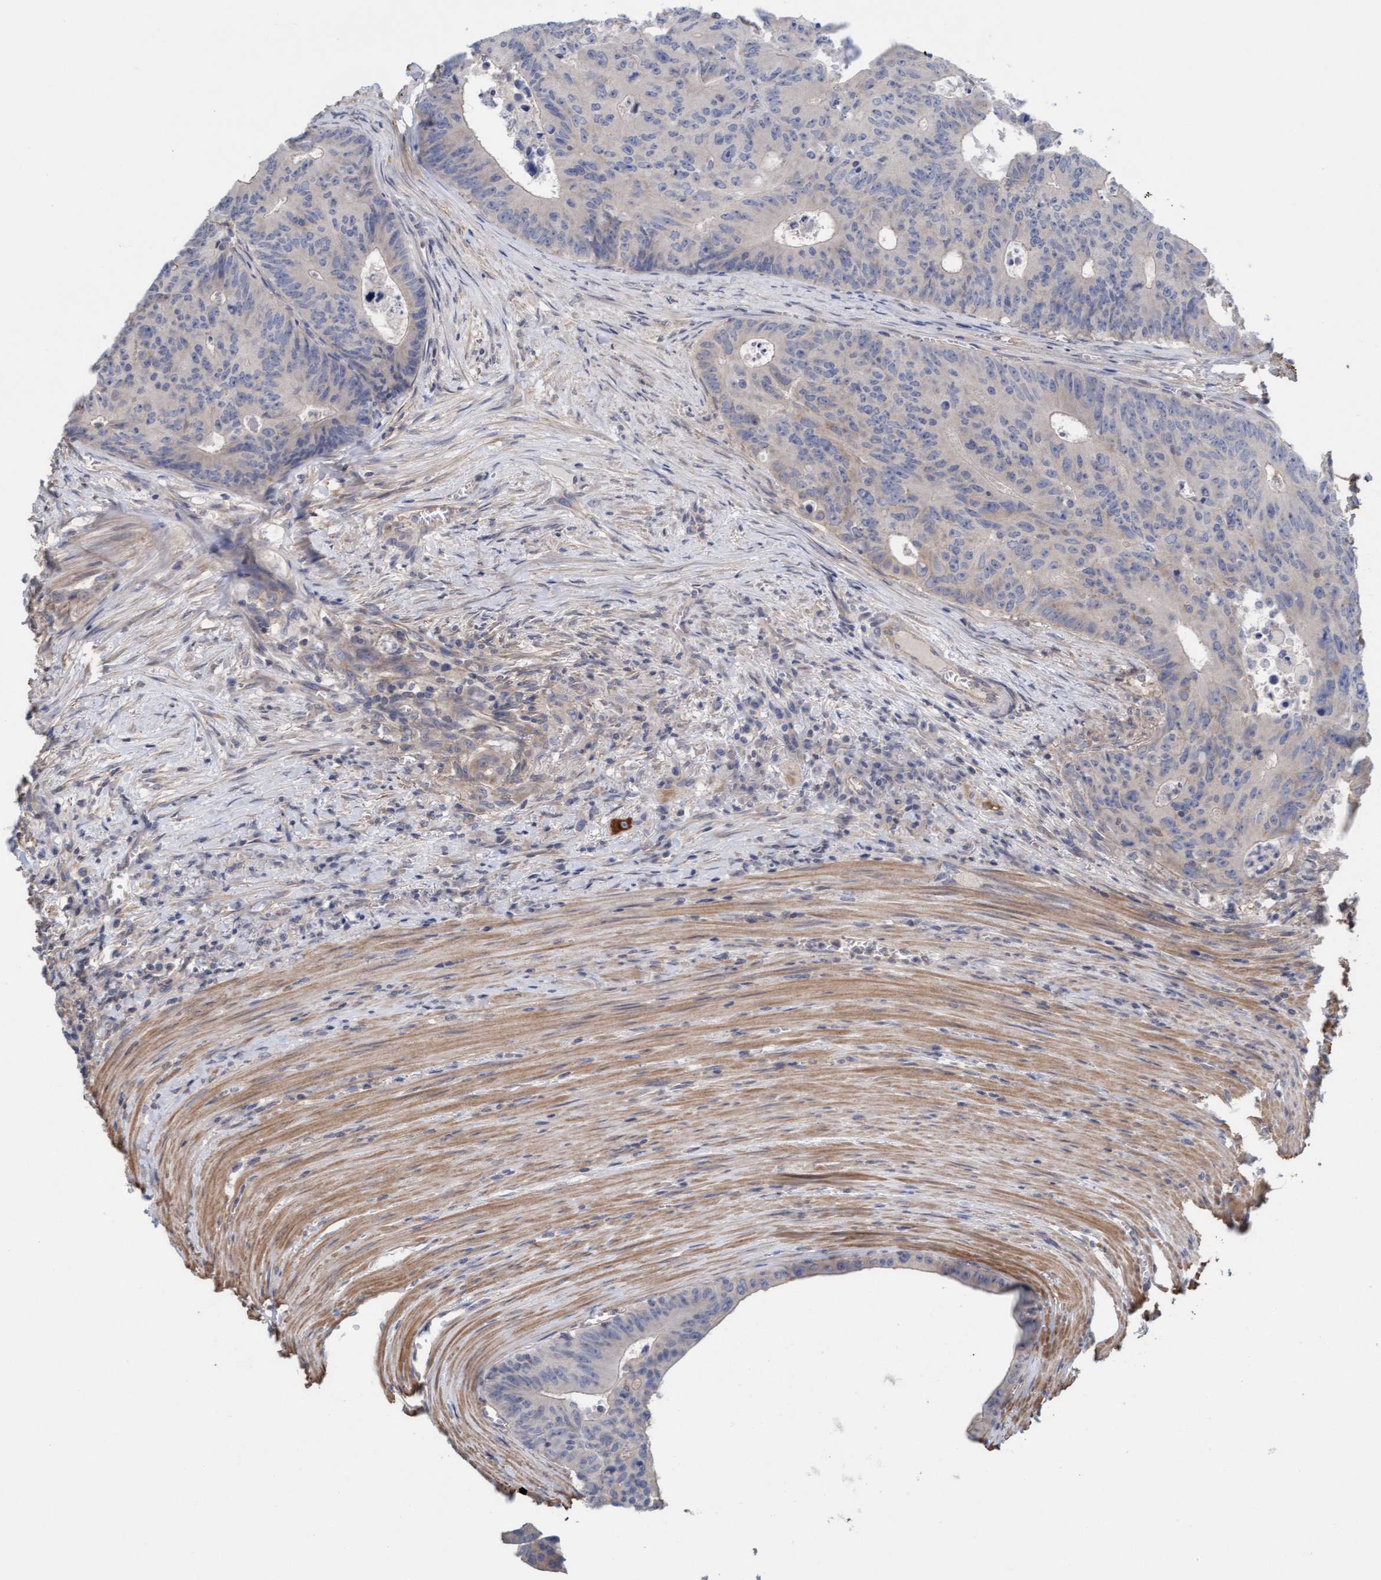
{"staining": {"intensity": "negative", "quantity": "none", "location": "none"}, "tissue": "colorectal cancer", "cell_type": "Tumor cells", "image_type": "cancer", "snomed": [{"axis": "morphology", "description": "Adenocarcinoma, NOS"}, {"axis": "topography", "description": "Colon"}], "caption": "Photomicrograph shows no significant protein positivity in tumor cells of colorectal adenocarcinoma.", "gene": "FXR2", "patient": {"sex": "male", "age": 87}}